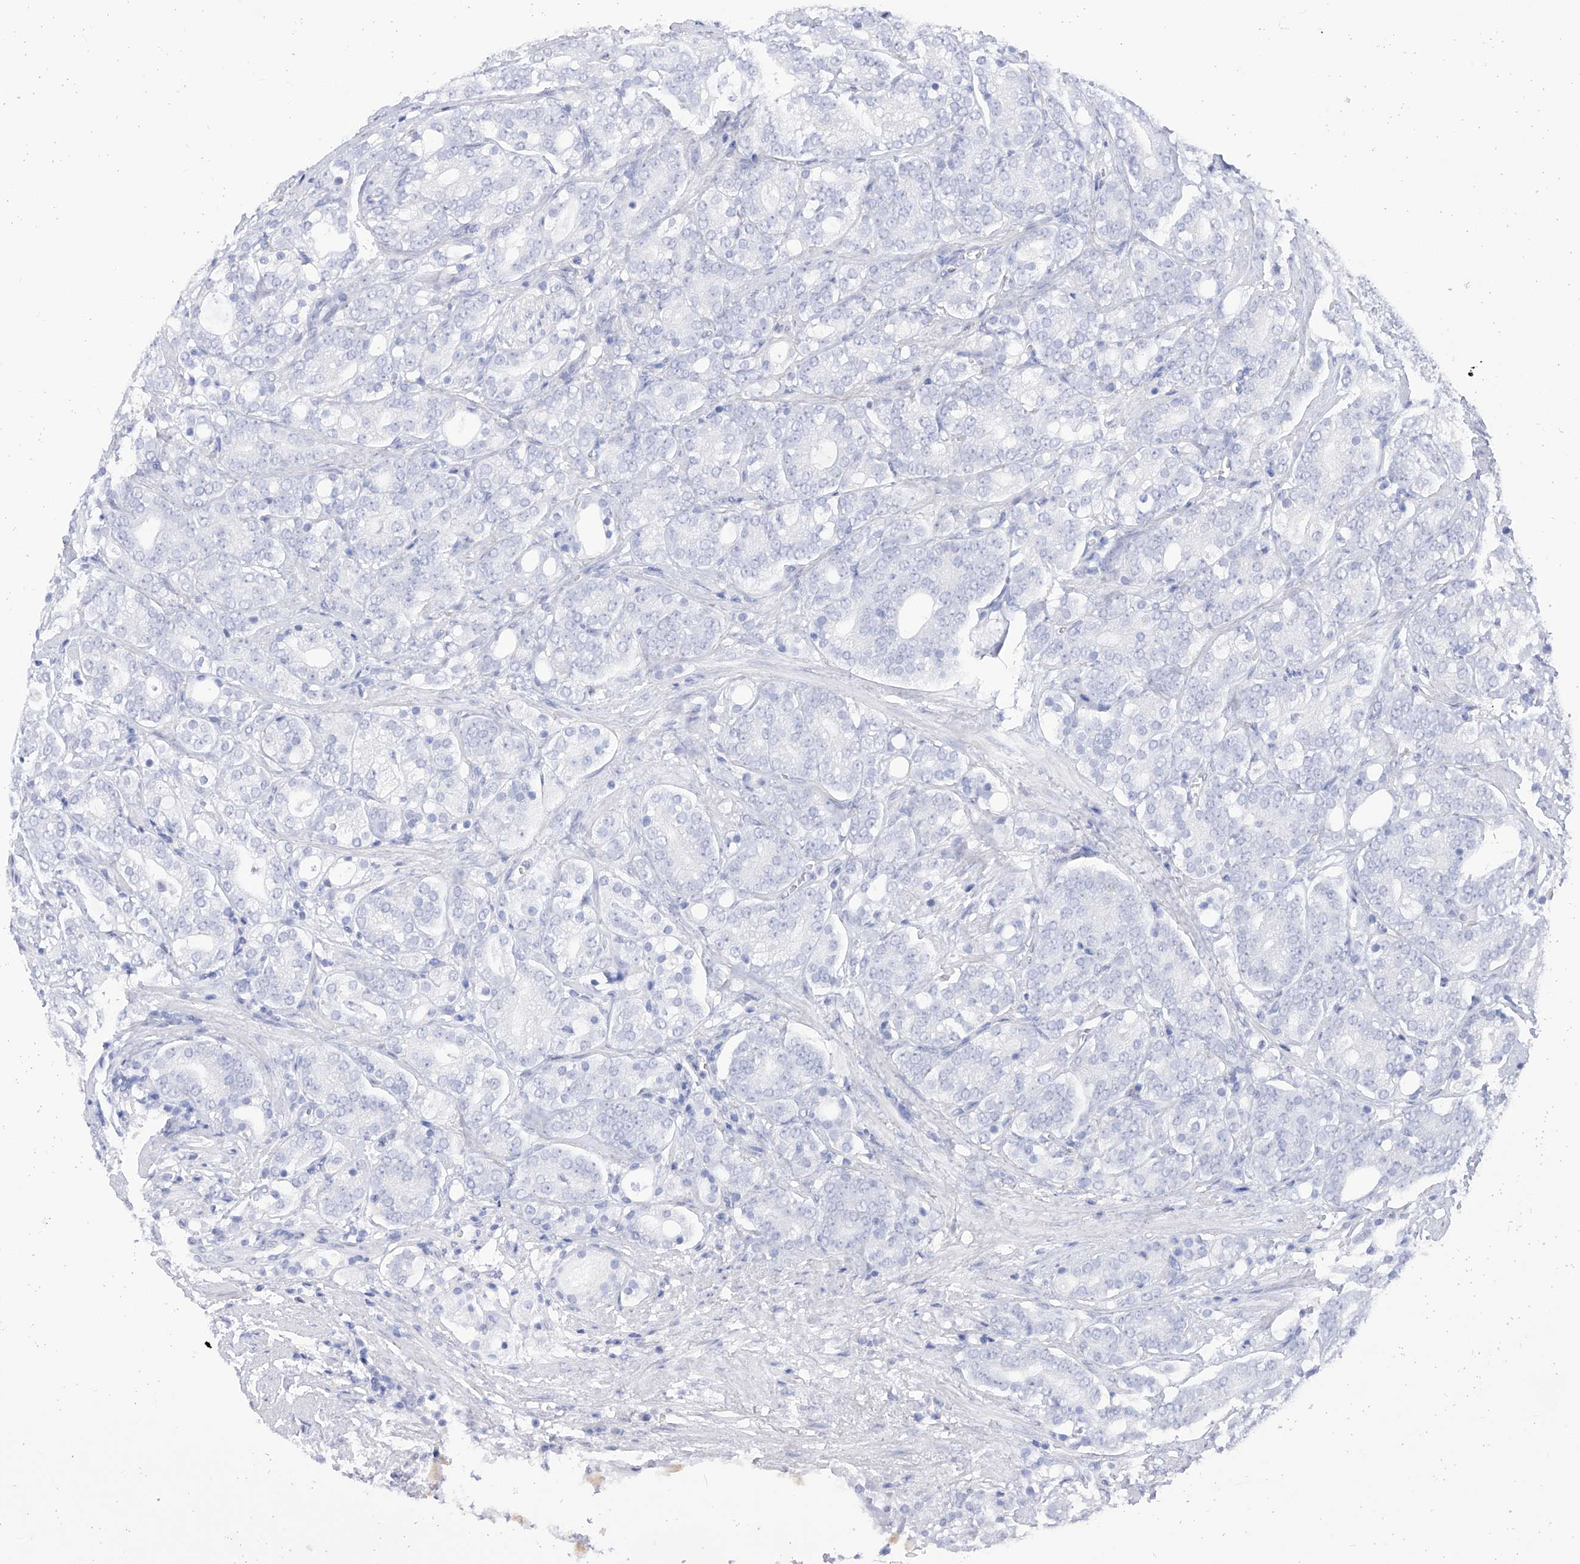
{"staining": {"intensity": "negative", "quantity": "none", "location": "none"}, "tissue": "prostate cancer", "cell_type": "Tumor cells", "image_type": "cancer", "snomed": [{"axis": "morphology", "description": "Adenocarcinoma, High grade"}, {"axis": "topography", "description": "Prostate"}], "caption": "The immunohistochemistry (IHC) image has no significant positivity in tumor cells of prostate adenocarcinoma (high-grade) tissue.", "gene": "FLG", "patient": {"sex": "male", "age": 57}}